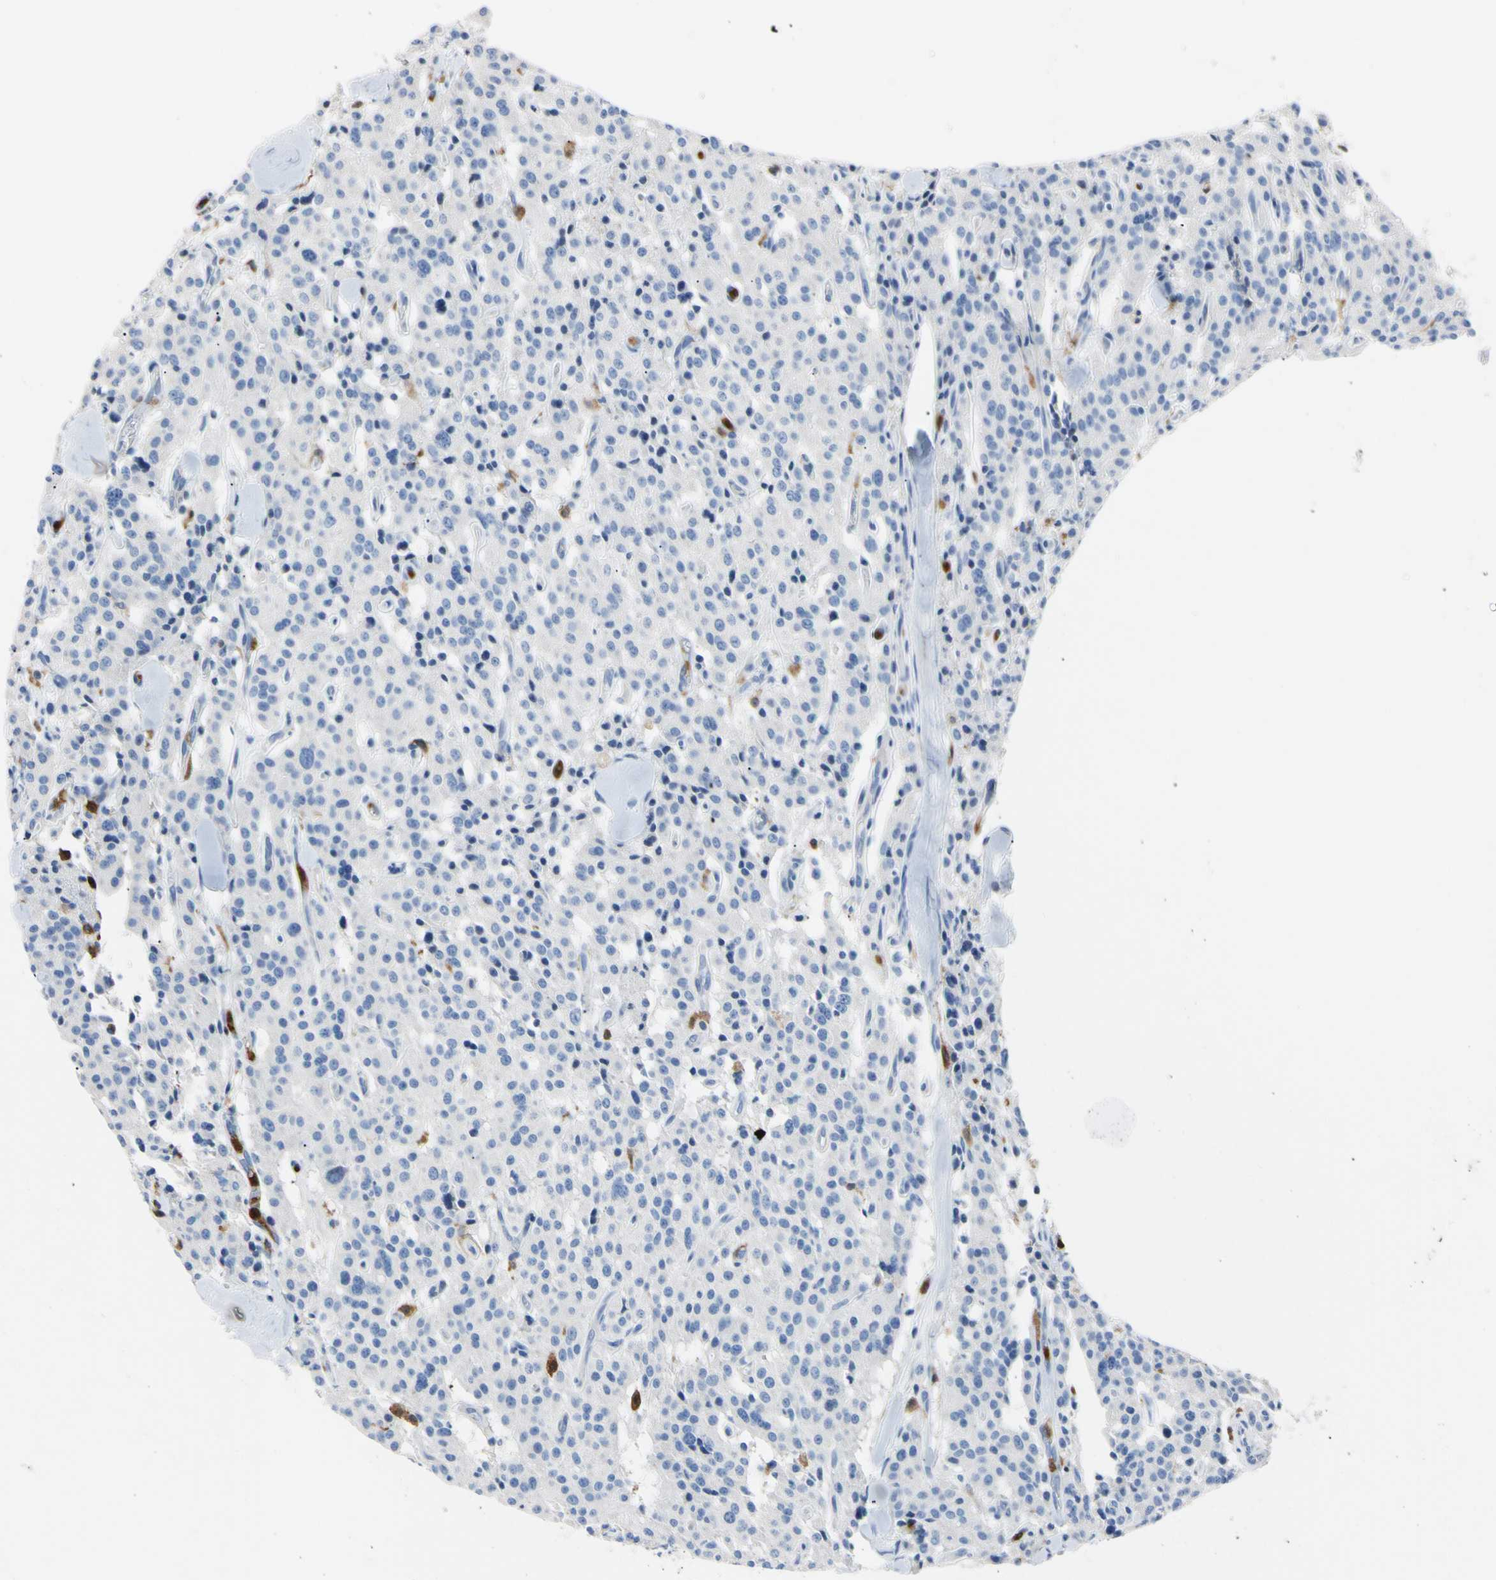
{"staining": {"intensity": "negative", "quantity": "none", "location": "none"}, "tissue": "carcinoid", "cell_type": "Tumor cells", "image_type": "cancer", "snomed": [{"axis": "morphology", "description": "Carcinoid, malignant, NOS"}, {"axis": "topography", "description": "Lung"}], "caption": "Immunohistochemistry micrograph of neoplastic tissue: human carcinoid stained with DAB (3,3'-diaminobenzidine) demonstrates no significant protein positivity in tumor cells. The staining was performed using DAB (3,3'-diaminobenzidine) to visualize the protein expression in brown, while the nuclei were stained in blue with hematoxylin (Magnification: 20x).", "gene": "NCF4", "patient": {"sex": "male", "age": 30}}